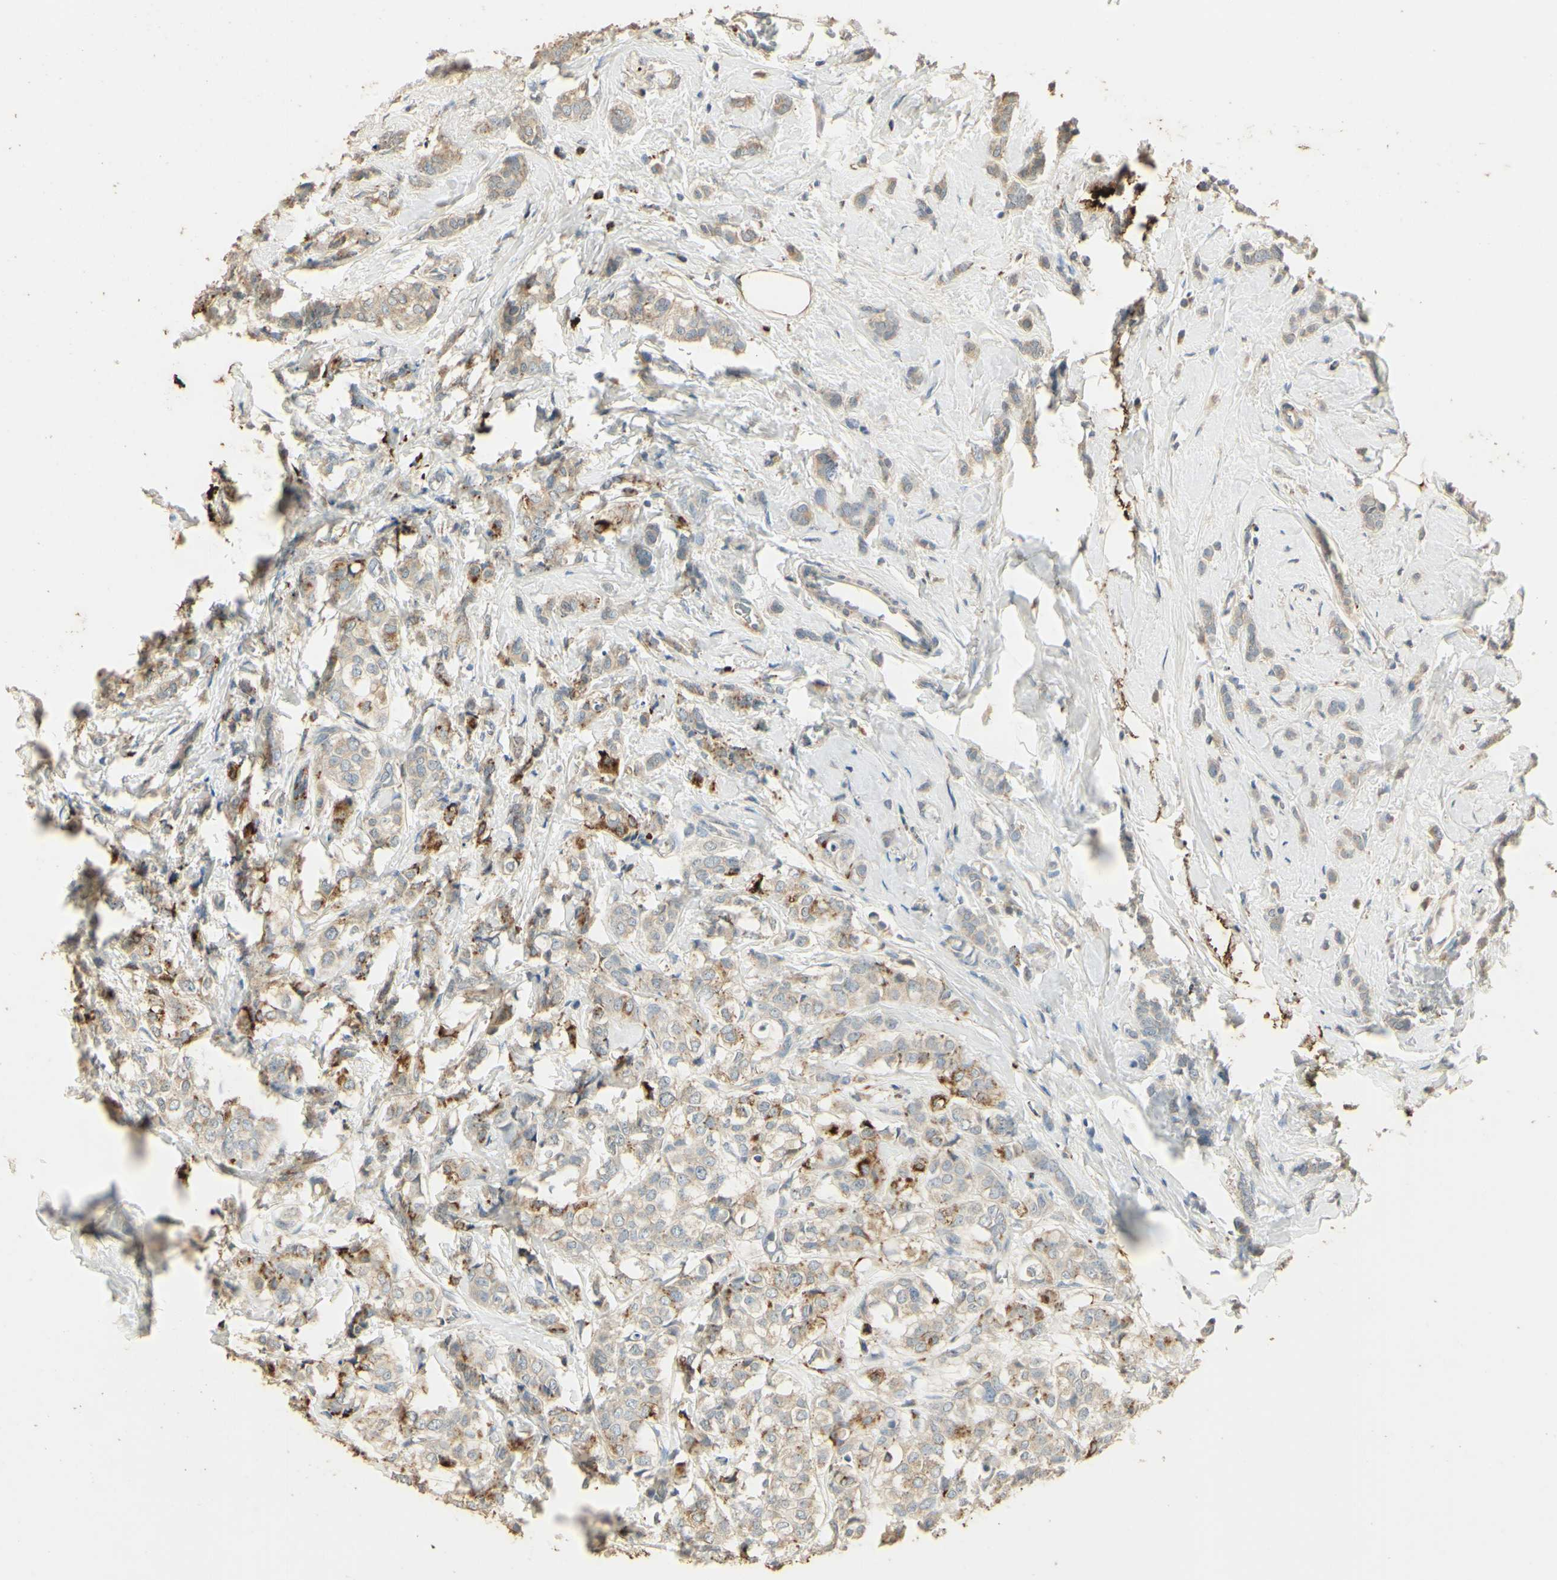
{"staining": {"intensity": "weak", "quantity": "<25%", "location": "cytoplasmic/membranous"}, "tissue": "breast cancer", "cell_type": "Tumor cells", "image_type": "cancer", "snomed": [{"axis": "morphology", "description": "Lobular carcinoma"}, {"axis": "topography", "description": "Breast"}], "caption": "Immunohistochemistry (IHC) of human breast cancer (lobular carcinoma) displays no staining in tumor cells.", "gene": "ARHGEF17", "patient": {"sex": "female", "age": 60}}